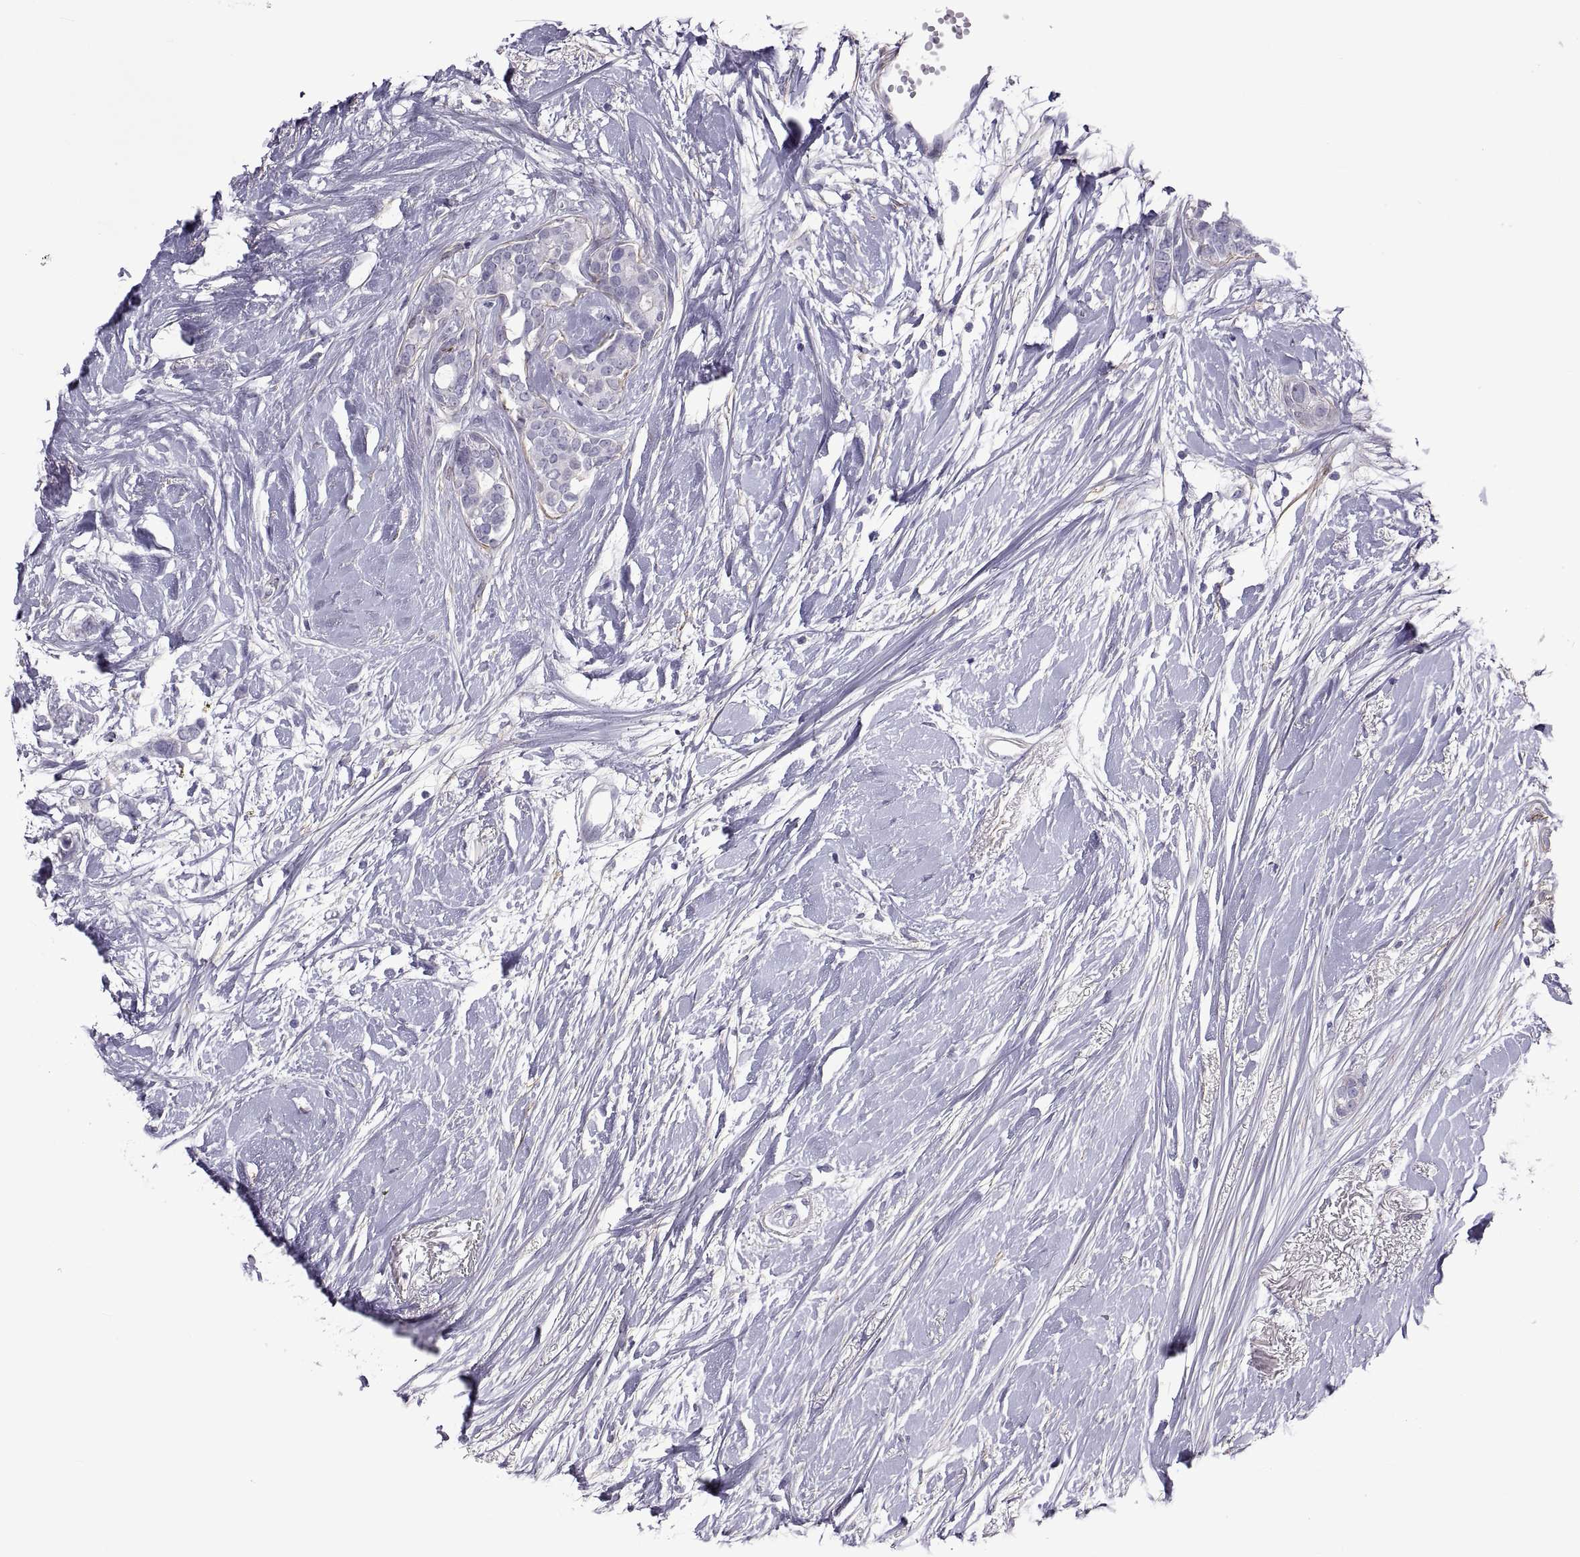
{"staining": {"intensity": "negative", "quantity": "none", "location": "none"}, "tissue": "breast cancer", "cell_type": "Tumor cells", "image_type": "cancer", "snomed": [{"axis": "morphology", "description": "Duct carcinoma"}, {"axis": "topography", "description": "Breast"}], "caption": "The immunohistochemistry micrograph has no significant positivity in tumor cells of breast intraductal carcinoma tissue. Brightfield microscopy of IHC stained with DAB (brown) and hematoxylin (blue), captured at high magnification.", "gene": "MAGEB1", "patient": {"sex": "female", "age": 40}}